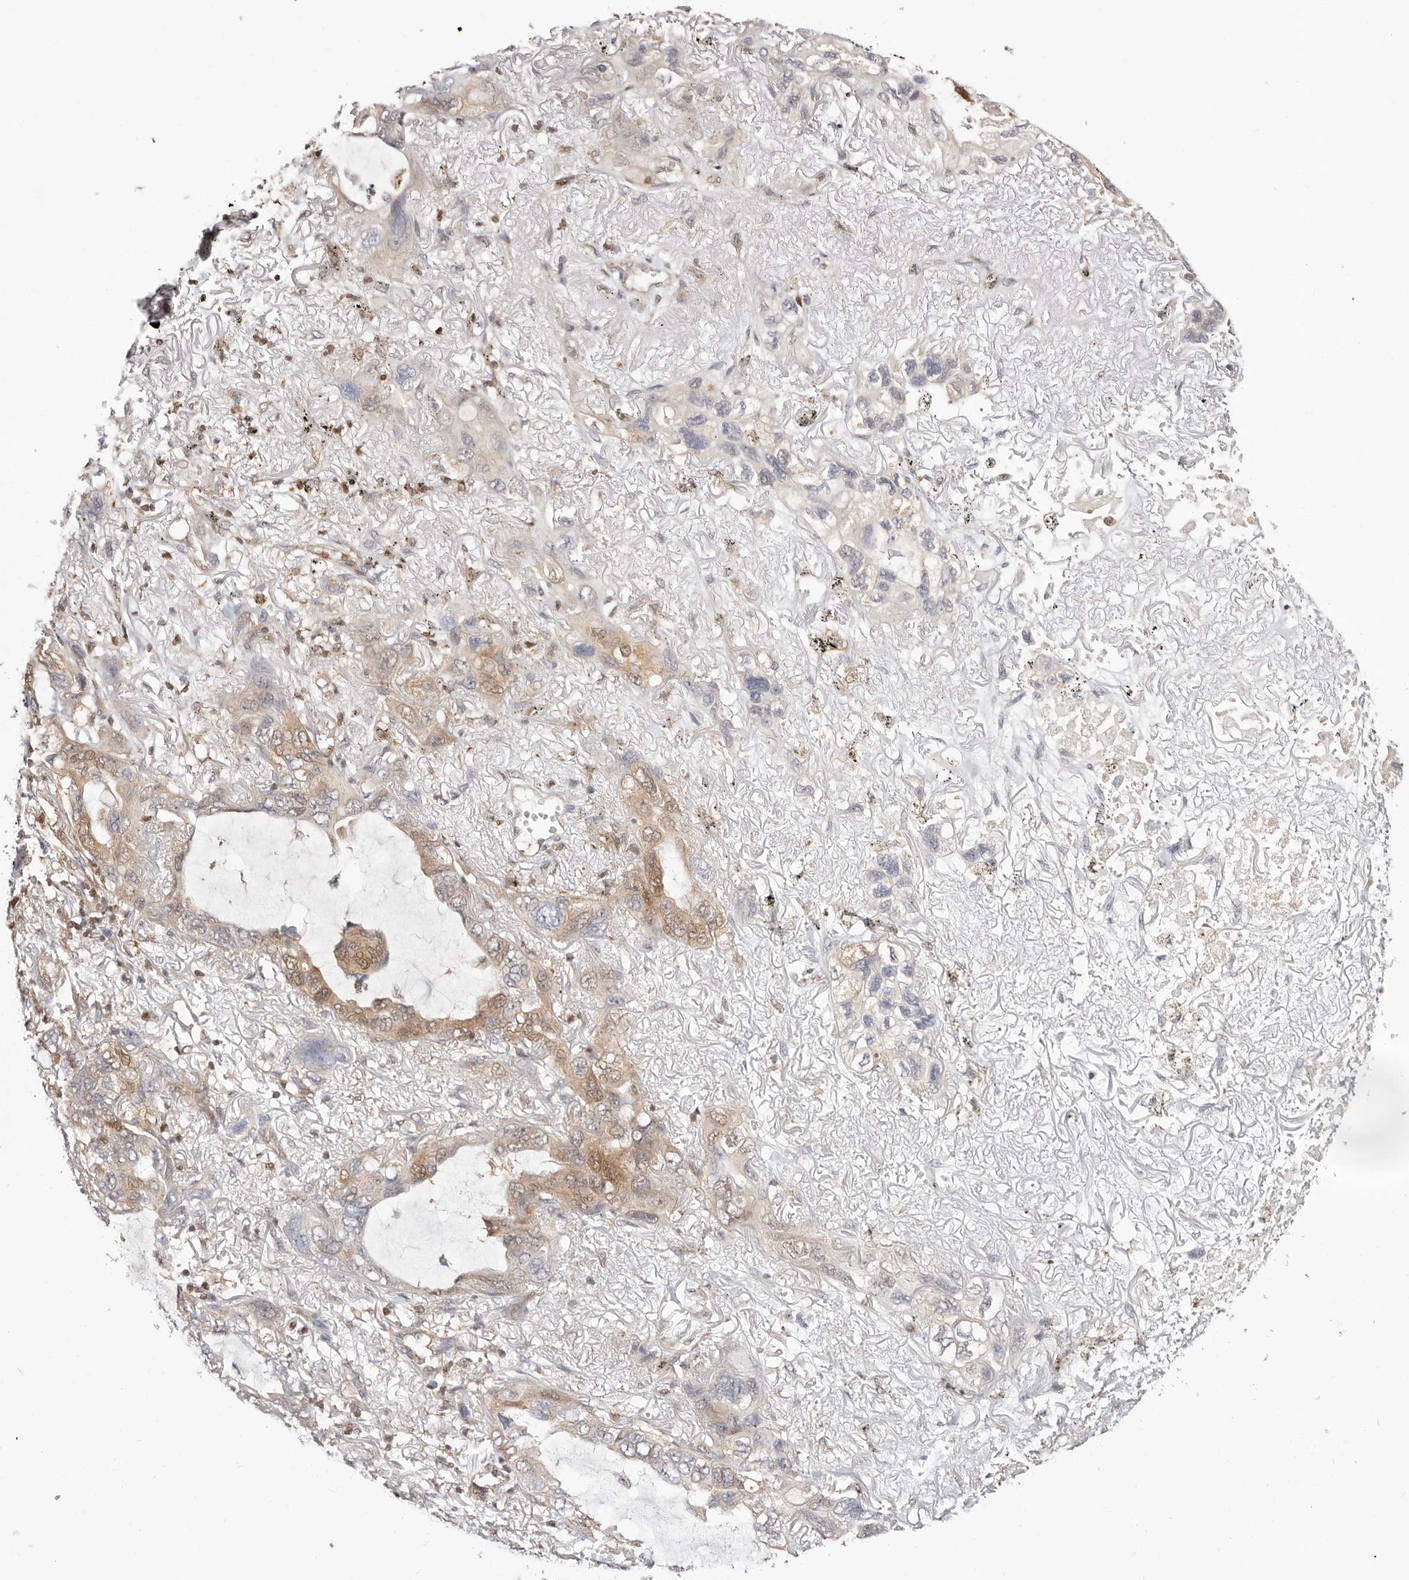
{"staining": {"intensity": "weak", "quantity": ">75%", "location": "cytoplasmic/membranous,nuclear"}, "tissue": "lung cancer", "cell_type": "Tumor cells", "image_type": "cancer", "snomed": [{"axis": "morphology", "description": "Squamous cell carcinoma, NOS"}, {"axis": "topography", "description": "Lung"}], "caption": "Lung cancer (squamous cell carcinoma) tissue displays weak cytoplasmic/membranous and nuclear staining in approximately >75% of tumor cells, visualized by immunohistochemistry. (IHC, brightfield microscopy, high magnification).", "gene": "STAT5A", "patient": {"sex": "female", "age": 73}}